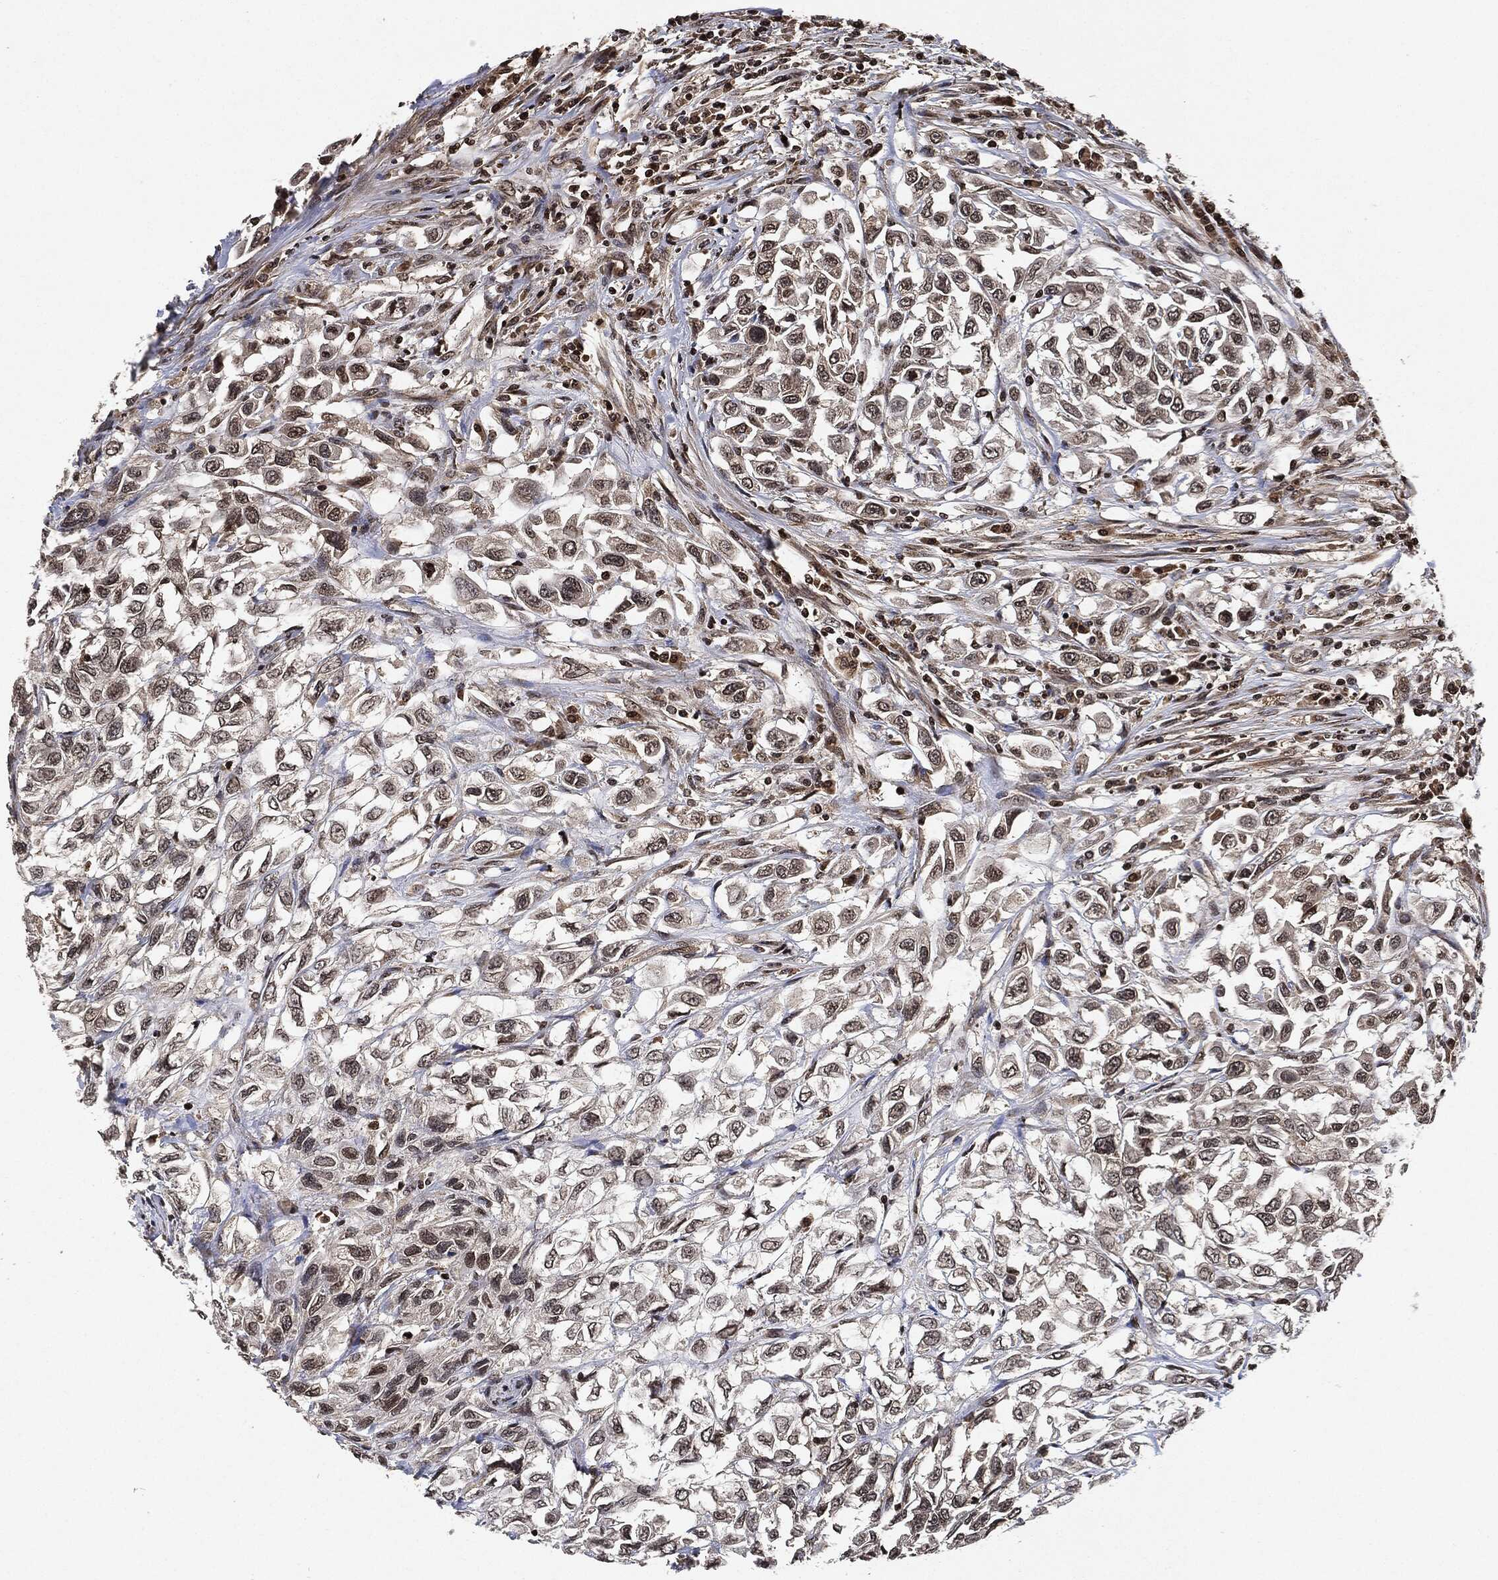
{"staining": {"intensity": "weak", "quantity": "<25%", "location": "cytoplasmic/membranous,nuclear"}, "tissue": "urothelial cancer", "cell_type": "Tumor cells", "image_type": "cancer", "snomed": [{"axis": "morphology", "description": "Urothelial carcinoma, High grade"}, {"axis": "topography", "description": "Urinary bladder"}], "caption": "IHC of urothelial cancer displays no staining in tumor cells.", "gene": "PDK1", "patient": {"sex": "female", "age": 56}}